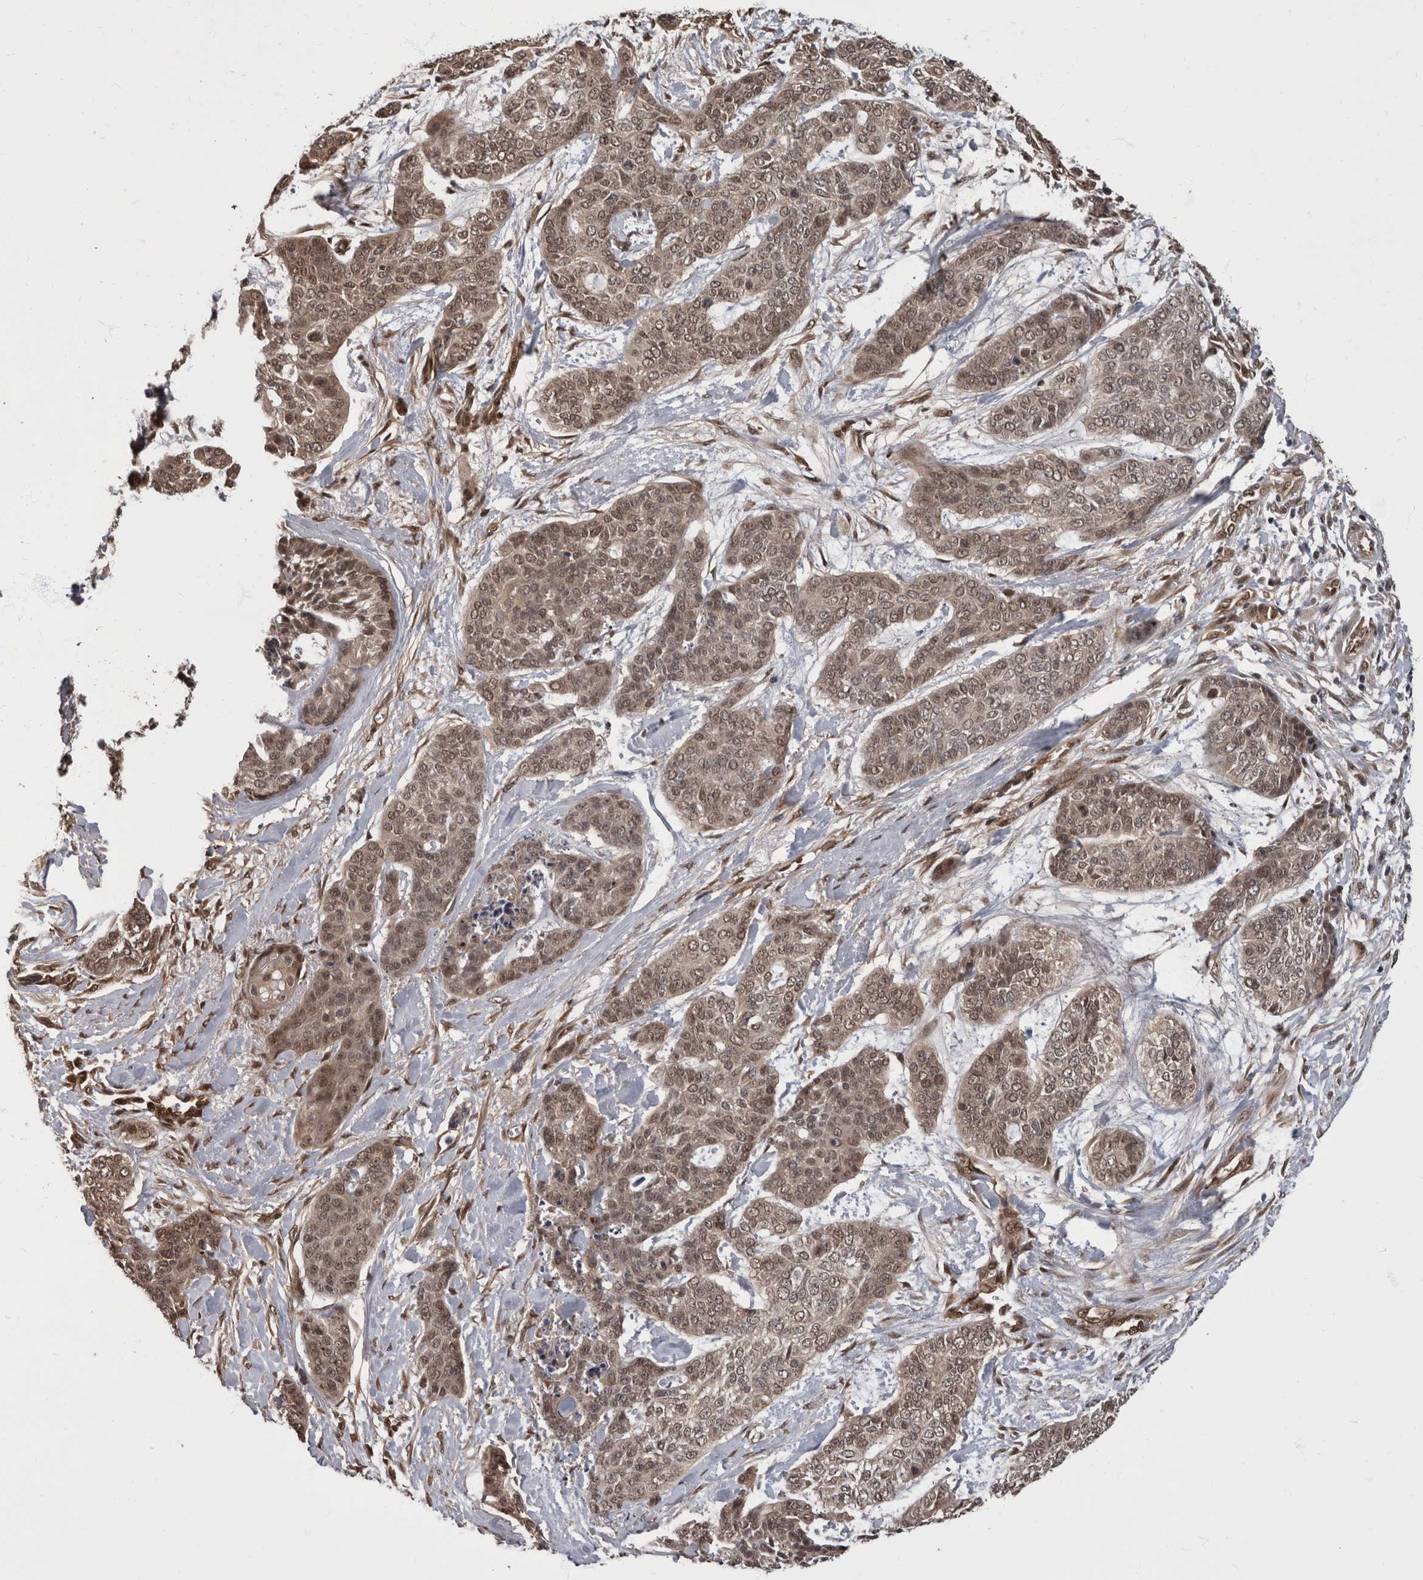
{"staining": {"intensity": "moderate", "quantity": ">75%", "location": "cytoplasmic/membranous,nuclear"}, "tissue": "skin cancer", "cell_type": "Tumor cells", "image_type": "cancer", "snomed": [{"axis": "morphology", "description": "Basal cell carcinoma"}, {"axis": "topography", "description": "Skin"}], "caption": "This image demonstrates skin cancer stained with IHC to label a protein in brown. The cytoplasmic/membranous and nuclear of tumor cells show moderate positivity for the protein. Nuclei are counter-stained blue.", "gene": "AKT3", "patient": {"sex": "female", "age": 64}}